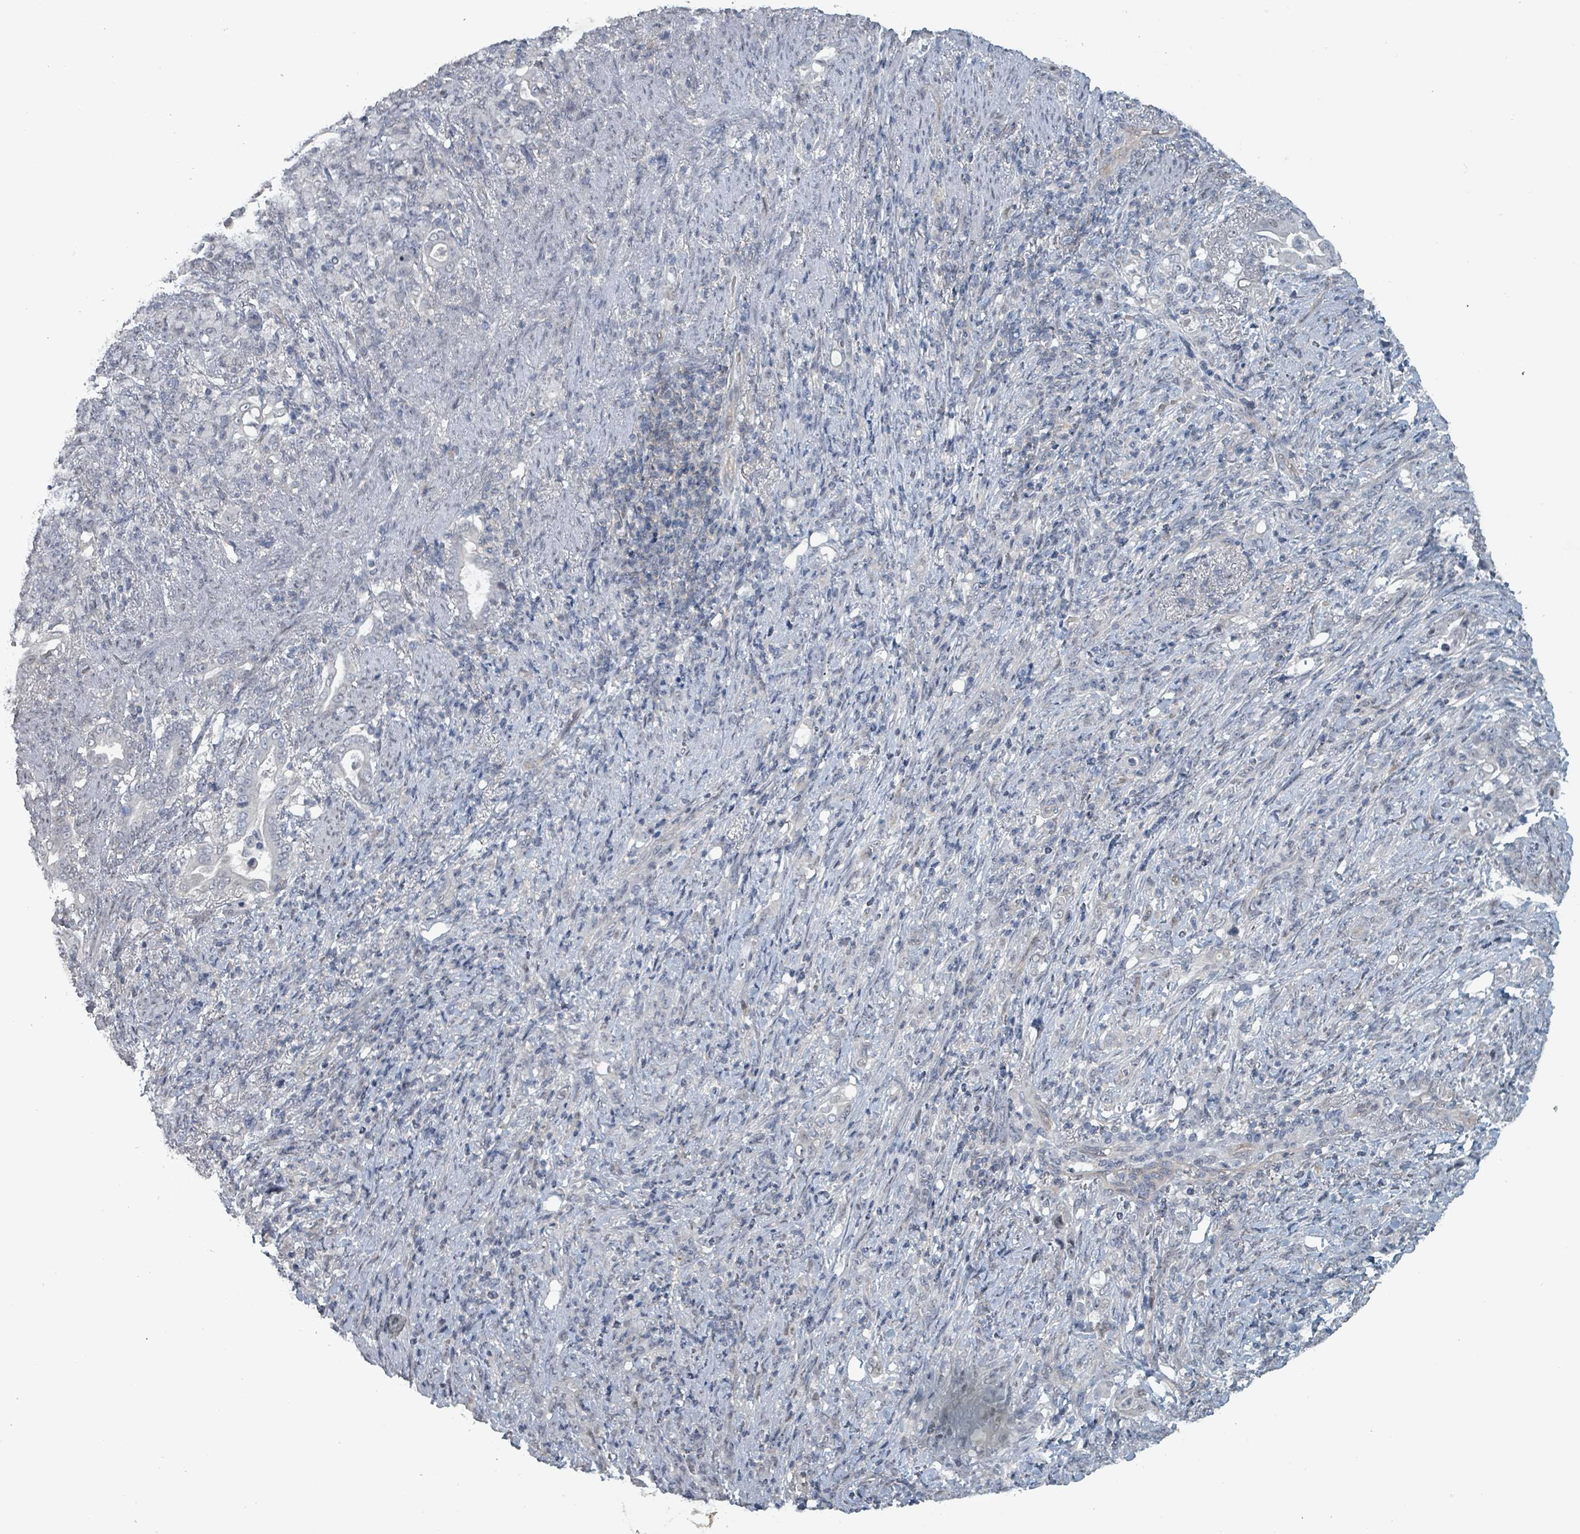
{"staining": {"intensity": "negative", "quantity": "none", "location": "none"}, "tissue": "stomach cancer", "cell_type": "Tumor cells", "image_type": "cancer", "snomed": [{"axis": "morphology", "description": "Normal tissue, NOS"}, {"axis": "morphology", "description": "Adenocarcinoma, NOS"}, {"axis": "topography", "description": "Stomach"}], "caption": "Tumor cells show no significant protein positivity in stomach cancer (adenocarcinoma). The staining was performed using DAB (3,3'-diaminobenzidine) to visualize the protein expression in brown, while the nuclei were stained in blue with hematoxylin (Magnification: 20x).", "gene": "BIVM", "patient": {"sex": "female", "age": 79}}